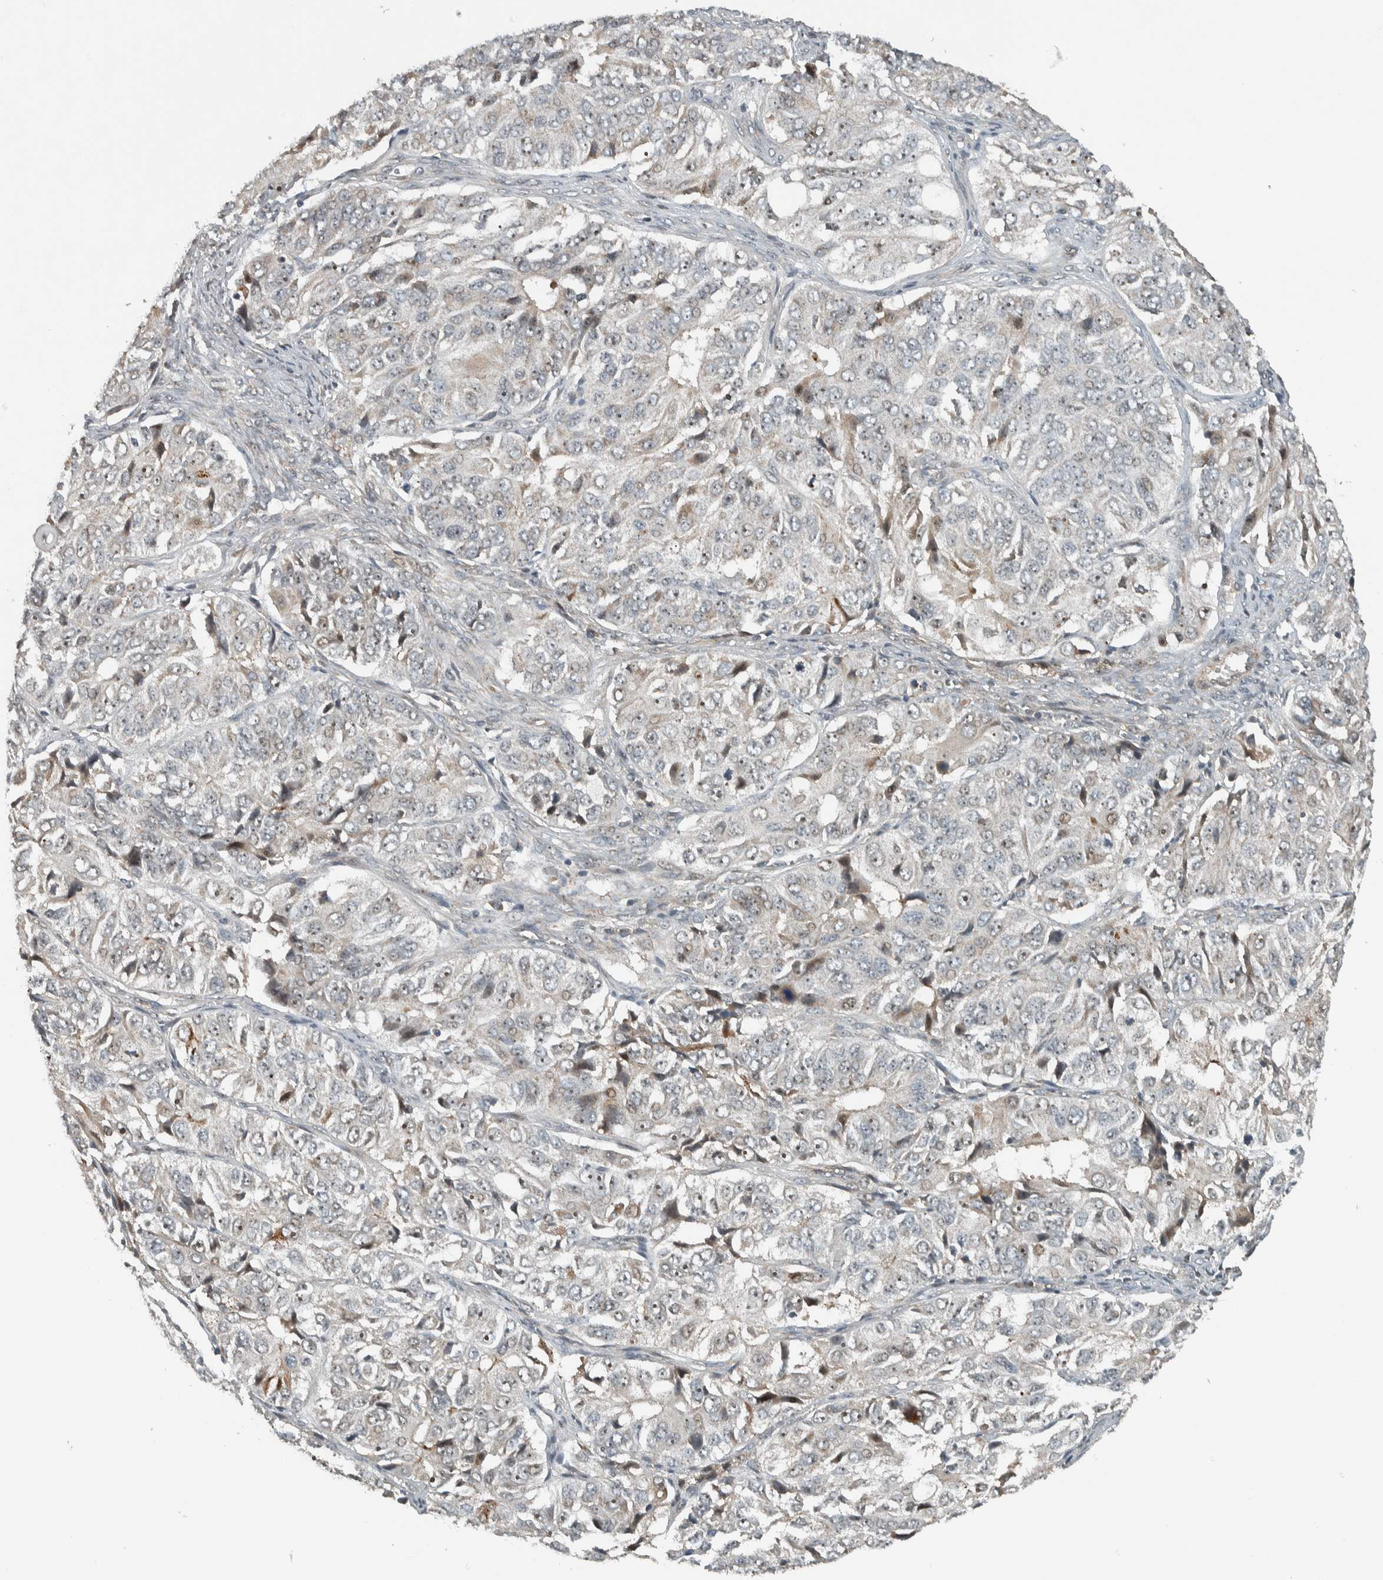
{"staining": {"intensity": "weak", "quantity": "<25%", "location": "nuclear"}, "tissue": "ovarian cancer", "cell_type": "Tumor cells", "image_type": "cancer", "snomed": [{"axis": "morphology", "description": "Carcinoma, endometroid"}, {"axis": "topography", "description": "Ovary"}], "caption": "This is an immunohistochemistry (IHC) micrograph of human ovarian cancer. There is no positivity in tumor cells.", "gene": "XPO5", "patient": {"sex": "female", "age": 51}}